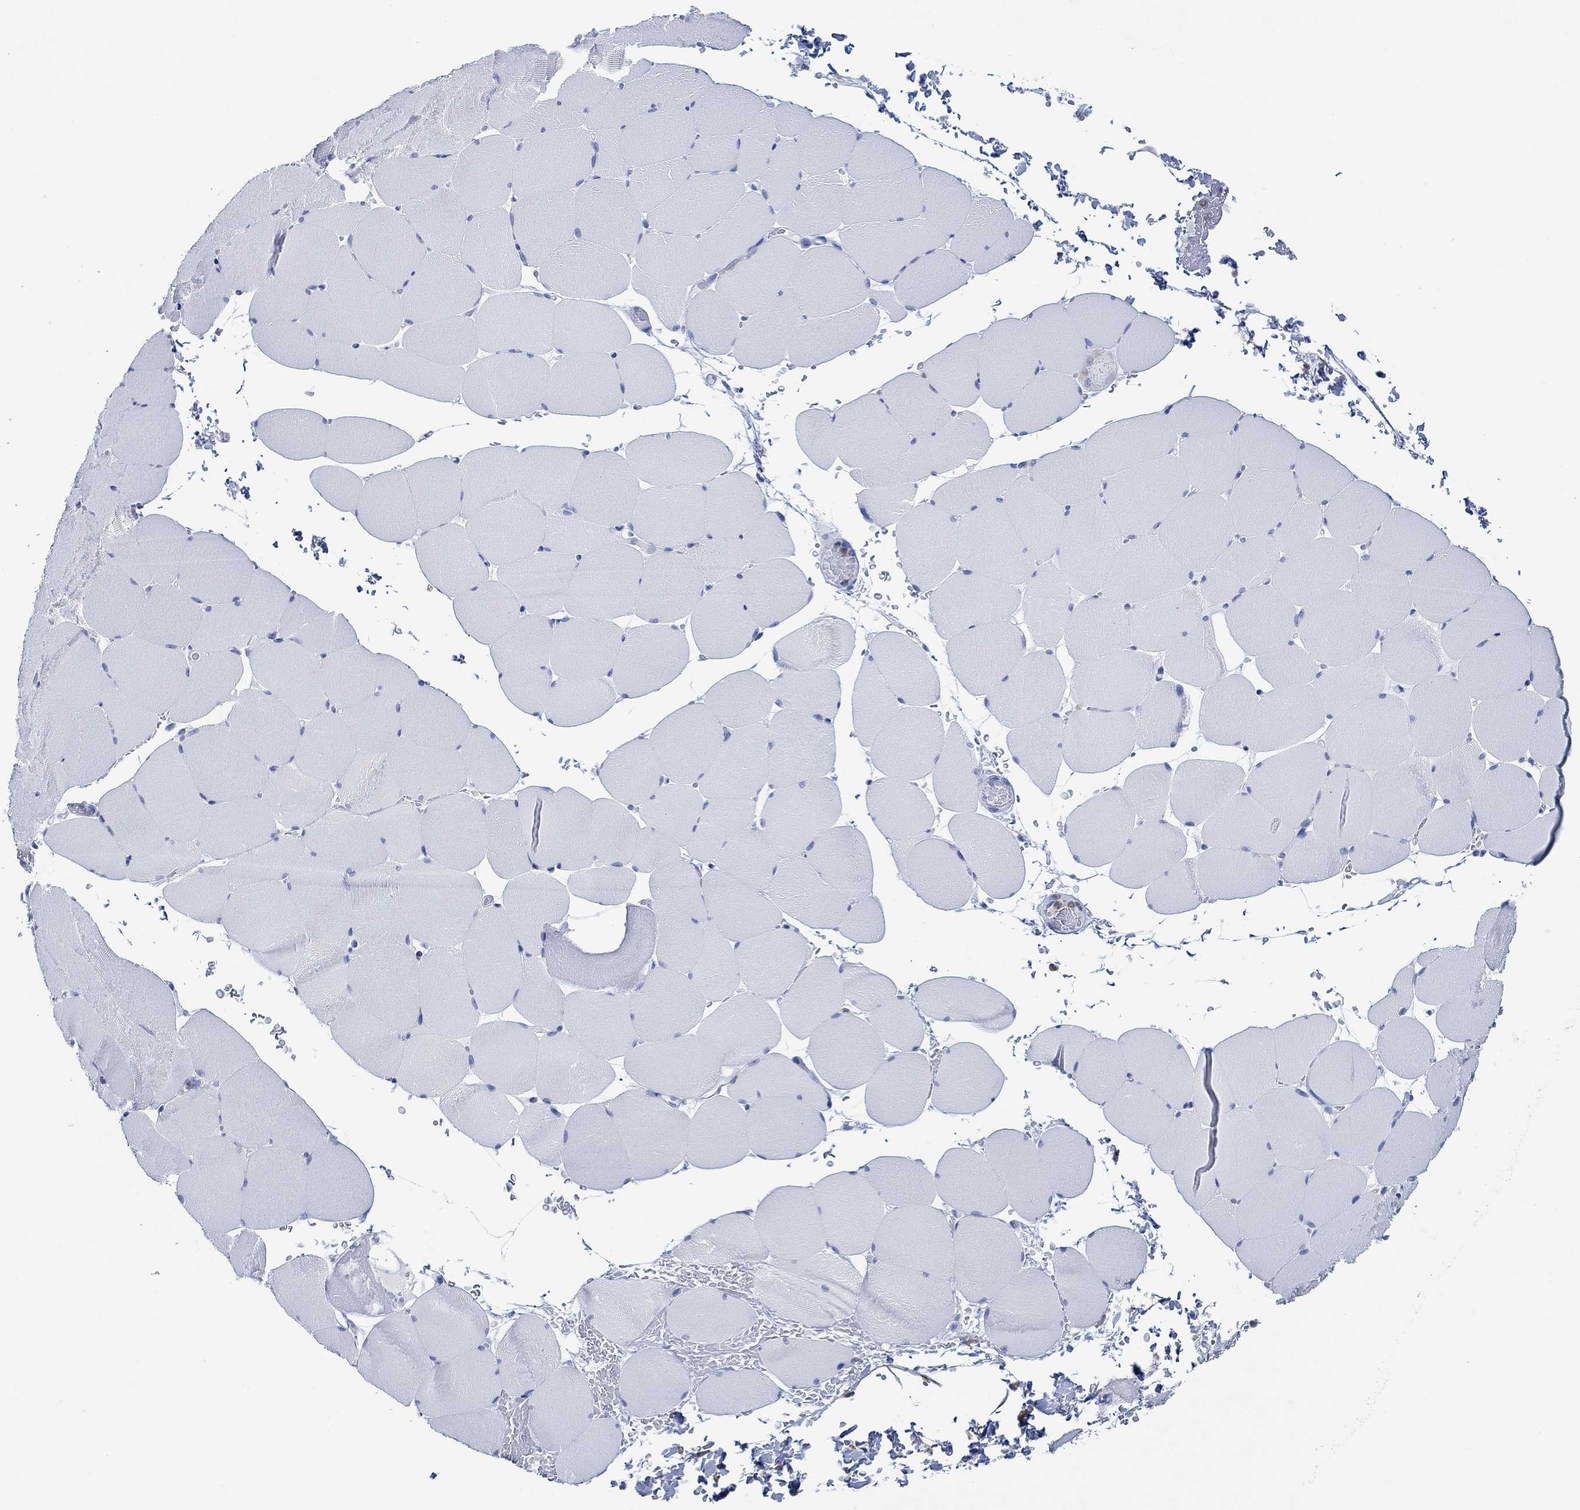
{"staining": {"intensity": "negative", "quantity": "none", "location": "none"}, "tissue": "skeletal muscle", "cell_type": "Myocytes", "image_type": "normal", "snomed": [{"axis": "morphology", "description": "Normal tissue, NOS"}, {"axis": "topography", "description": "Skeletal muscle"}], "caption": "Myocytes show no significant expression in benign skeletal muscle. (Immunohistochemistry, brightfield microscopy, high magnification).", "gene": "ZNF671", "patient": {"sex": "female", "age": 37}}